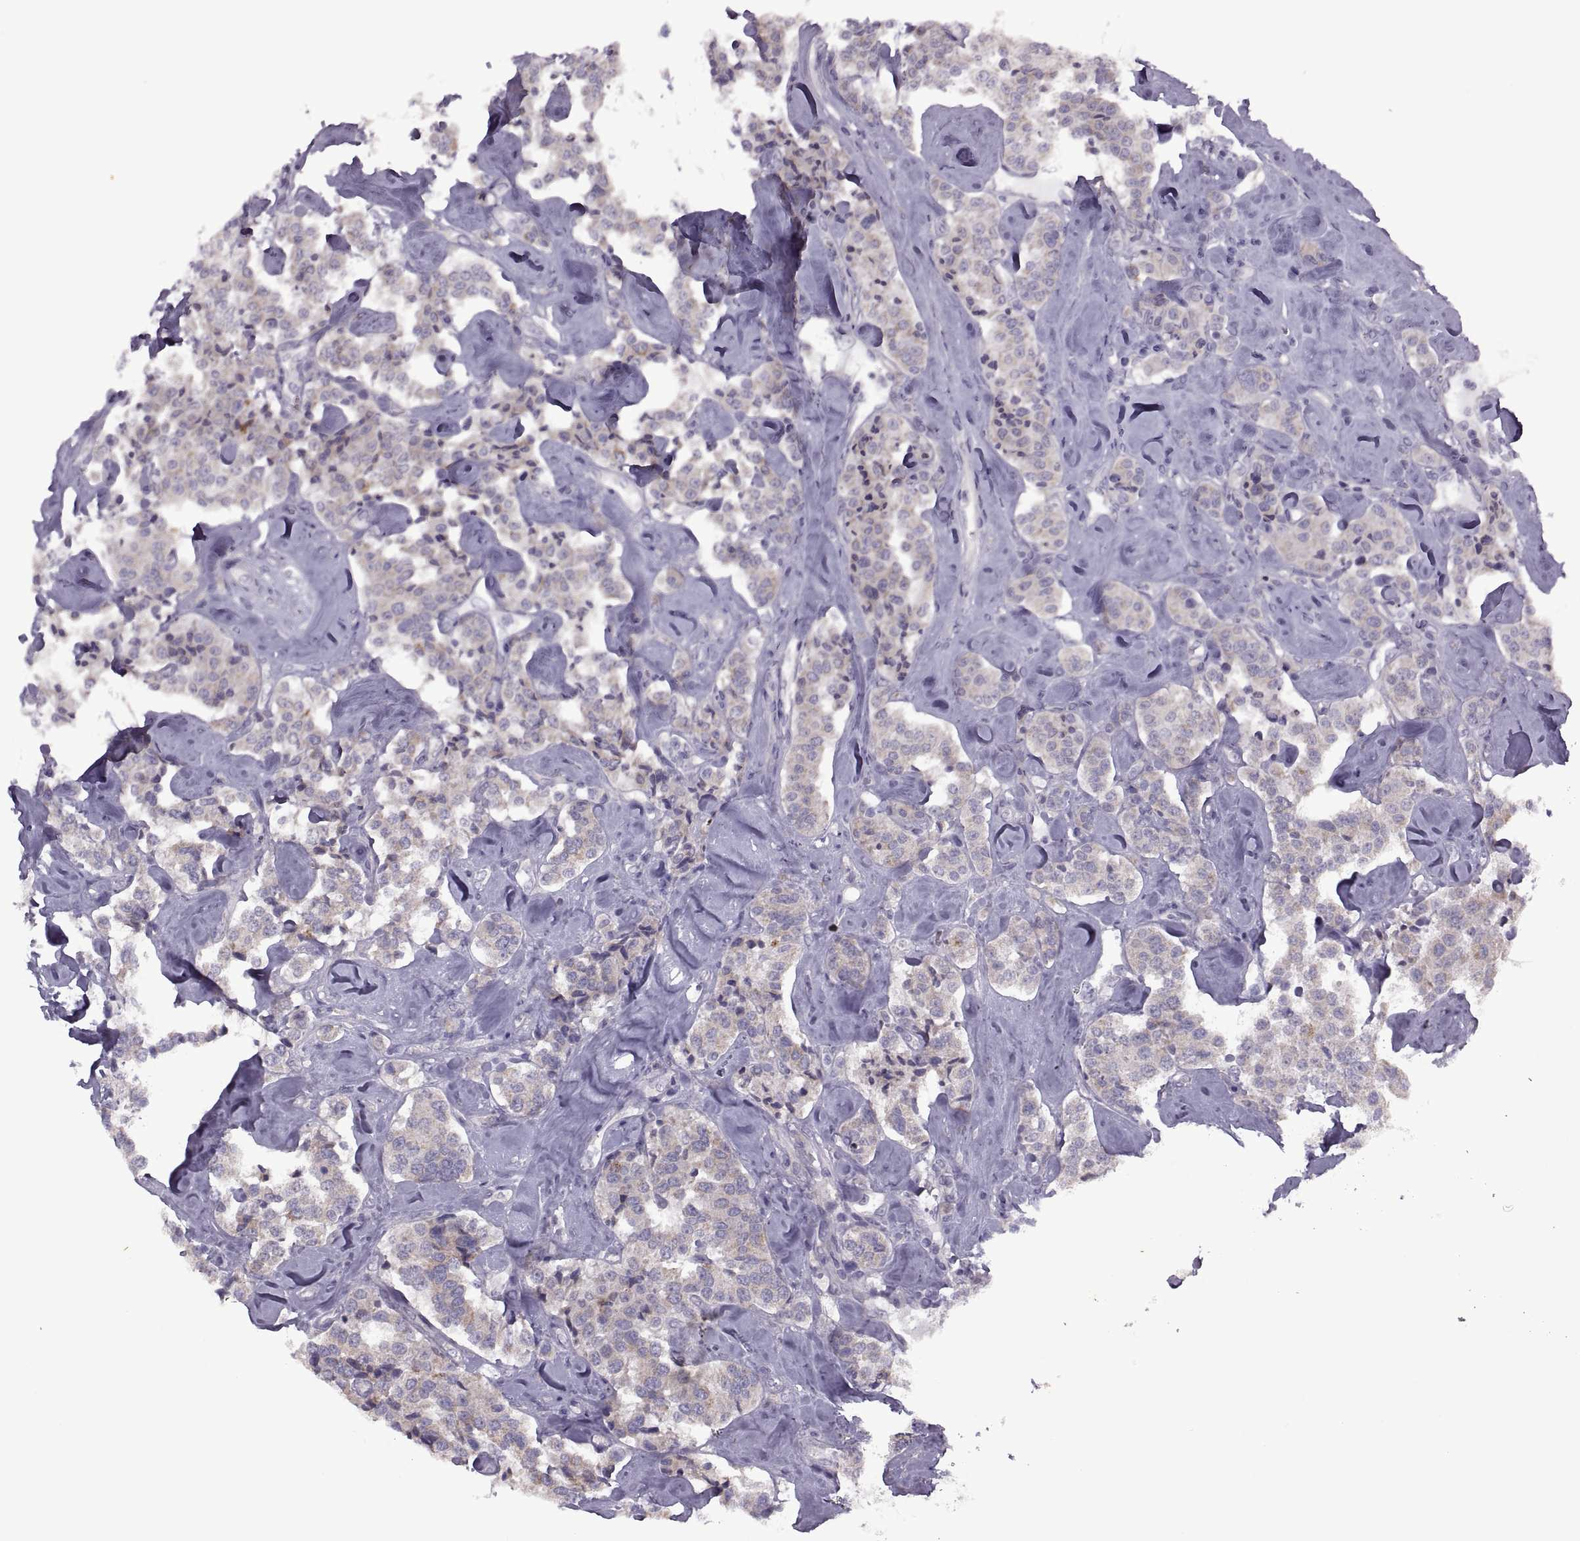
{"staining": {"intensity": "weak", "quantity": "<25%", "location": "cytoplasmic/membranous"}, "tissue": "carcinoid", "cell_type": "Tumor cells", "image_type": "cancer", "snomed": [{"axis": "morphology", "description": "Carcinoid, malignant, NOS"}, {"axis": "topography", "description": "Pancreas"}], "caption": "Immunohistochemistry (IHC) of human carcinoid displays no expression in tumor cells.", "gene": "RIPK4", "patient": {"sex": "male", "age": 41}}